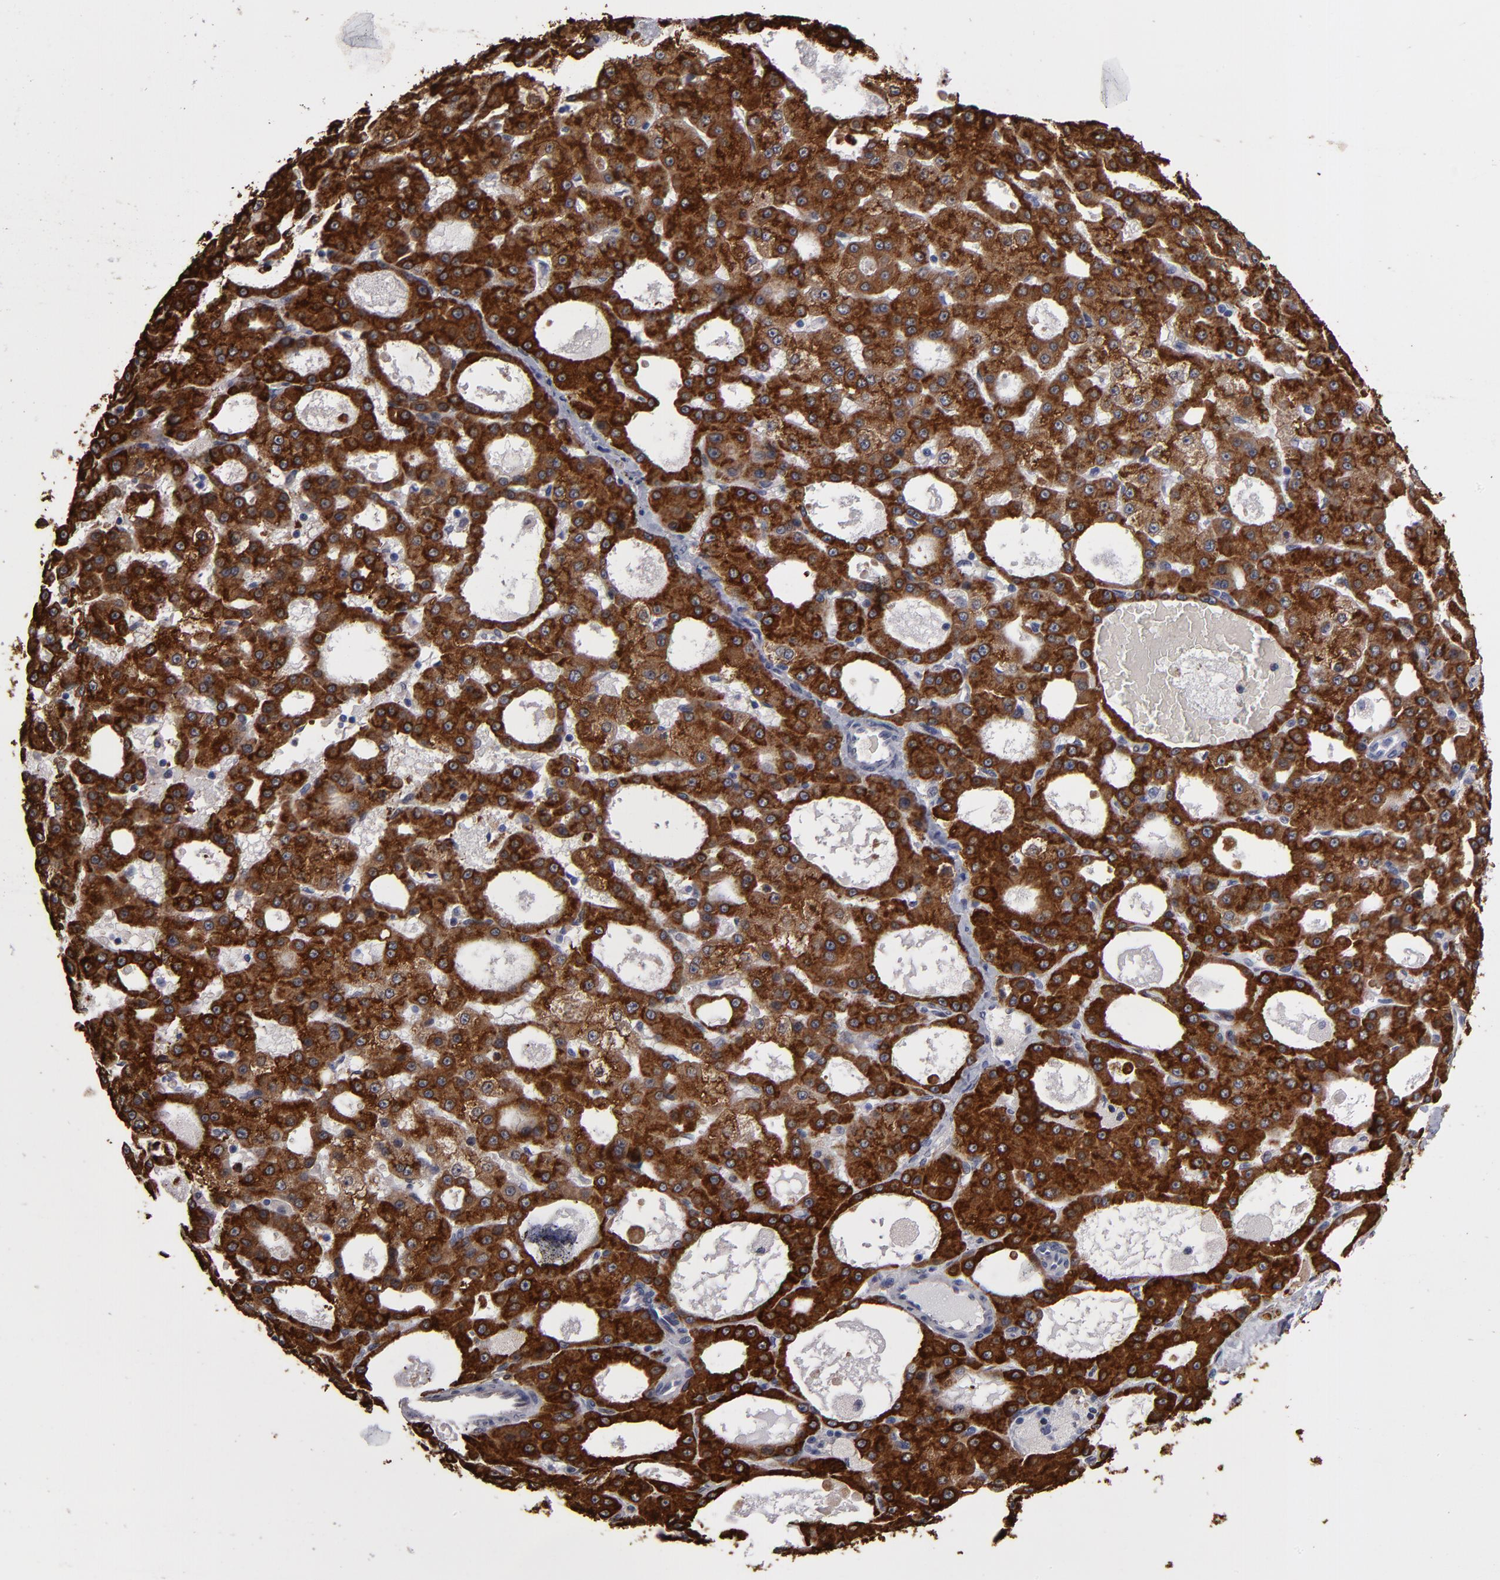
{"staining": {"intensity": "strong", "quantity": ">75%", "location": "cytoplasmic/membranous"}, "tissue": "liver cancer", "cell_type": "Tumor cells", "image_type": "cancer", "snomed": [{"axis": "morphology", "description": "Carcinoma, Hepatocellular, NOS"}, {"axis": "topography", "description": "Liver"}], "caption": "The histopathology image exhibits a brown stain indicating the presence of a protein in the cytoplasmic/membranous of tumor cells in liver cancer (hepatocellular carcinoma).", "gene": "PGRMC1", "patient": {"sex": "male", "age": 47}}